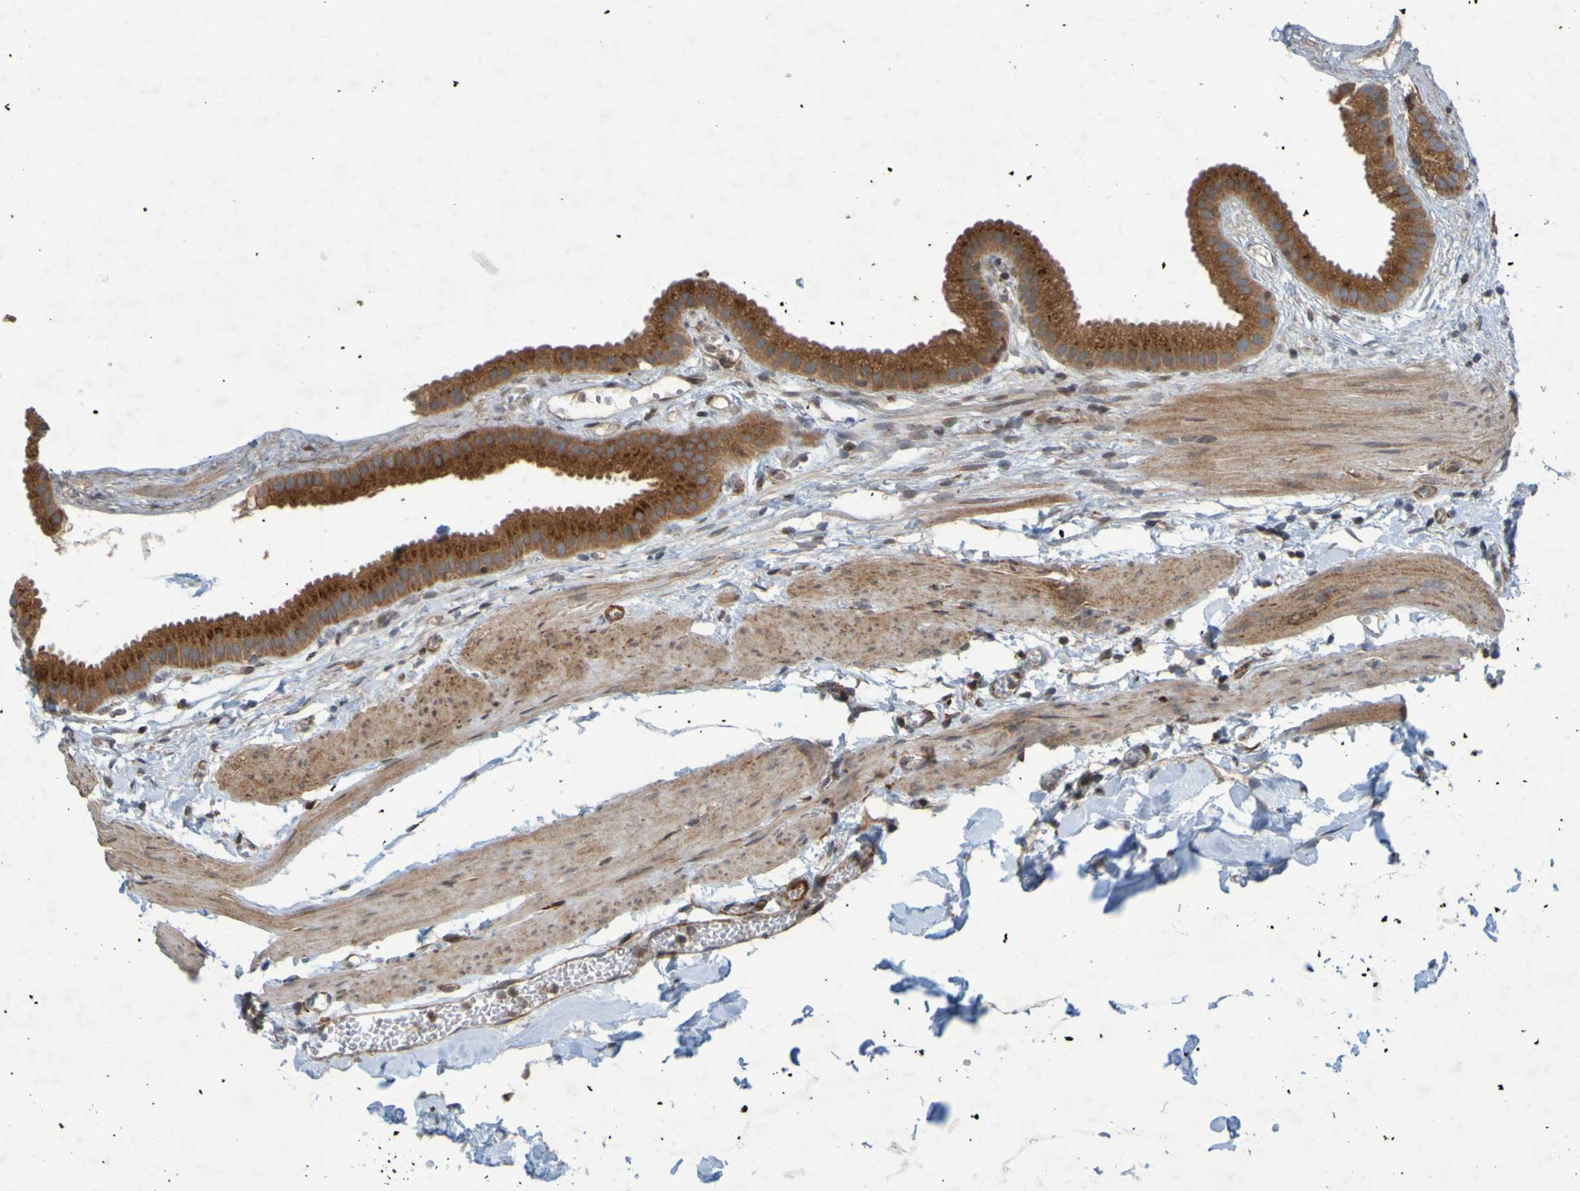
{"staining": {"intensity": "strong", "quantity": ">75%", "location": "cytoplasmic/membranous"}, "tissue": "gallbladder", "cell_type": "Glandular cells", "image_type": "normal", "snomed": [{"axis": "morphology", "description": "Normal tissue, NOS"}, {"axis": "topography", "description": "Gallbladder"}], "caption": "Protein analysis of benign gallbladder demonstrates strong cytoplasmic/membranous expression in approximately >75% of glandular cells.", "gene": "GUCY1A1", "patient": {"sex": "female", "age": 64}}